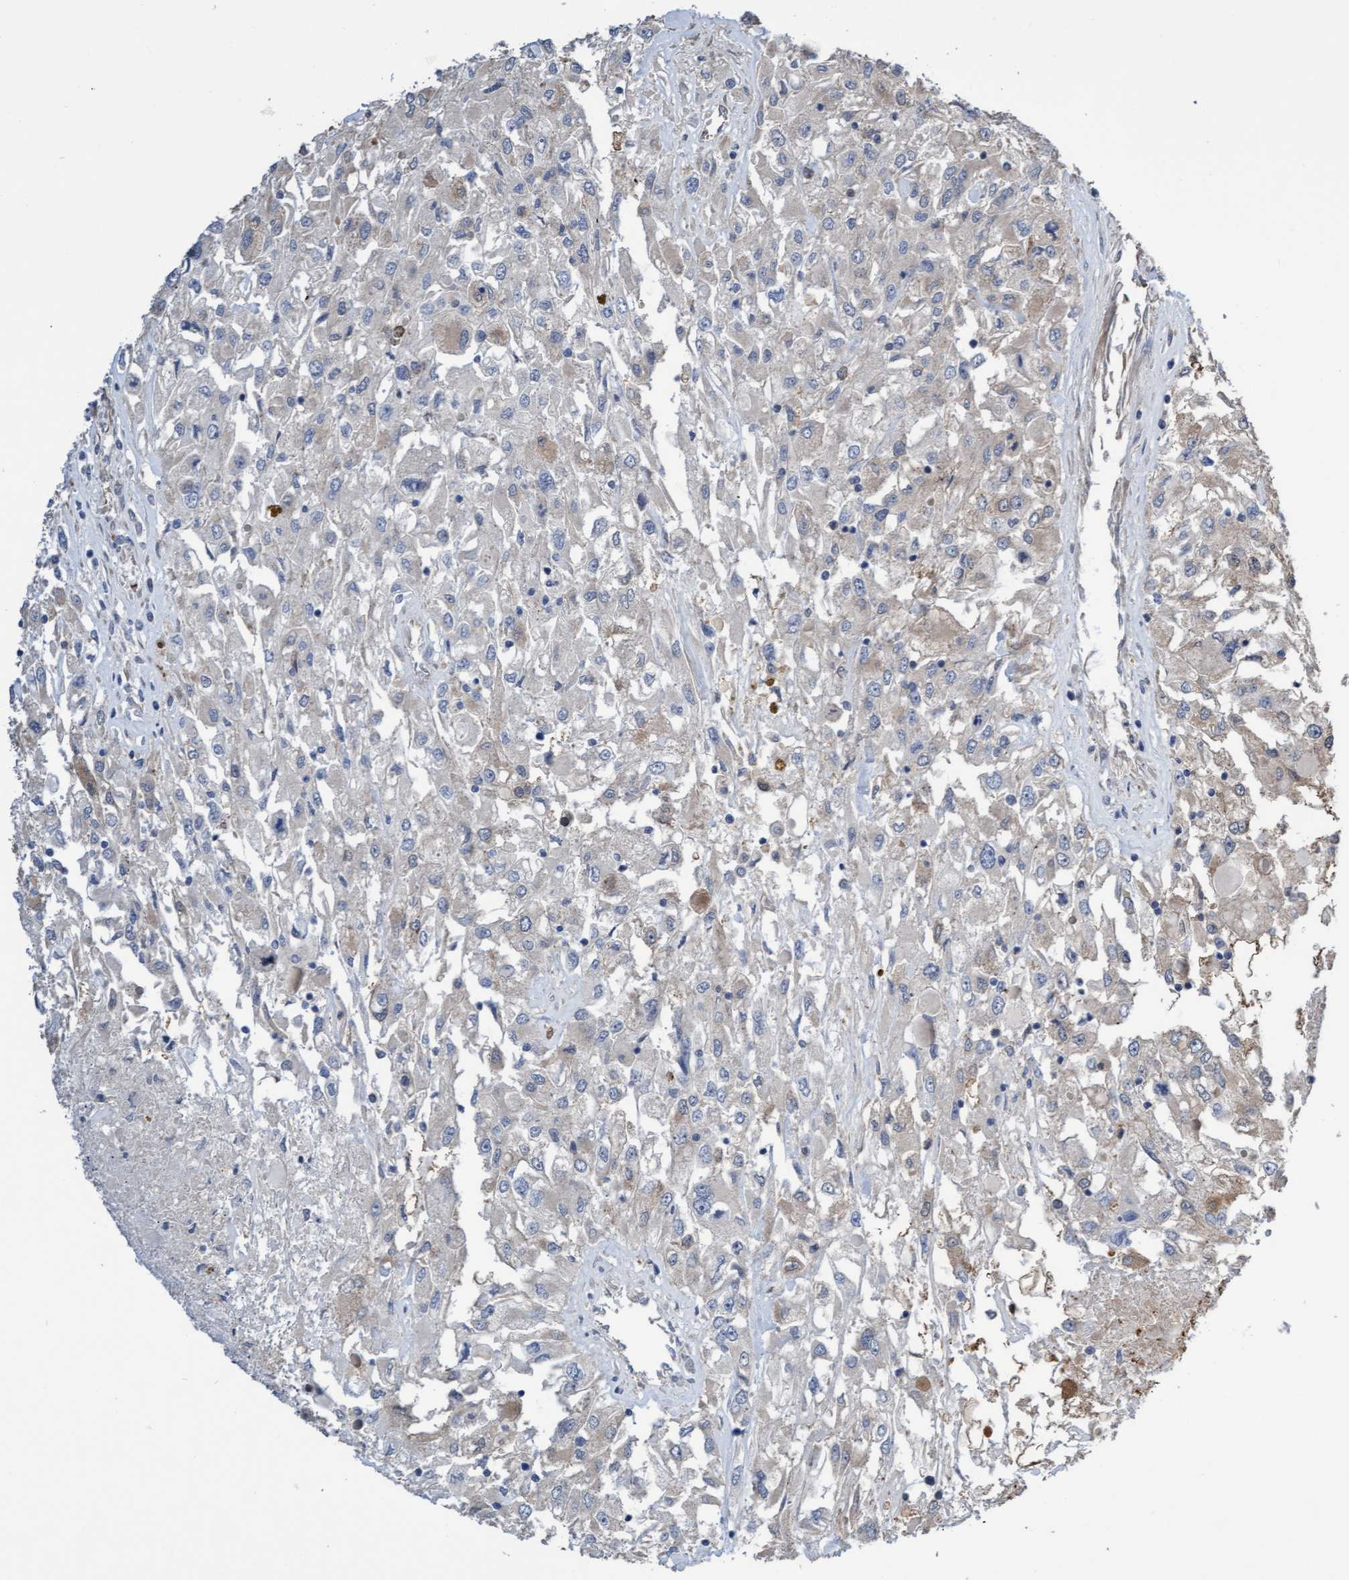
{"staining": {"intensity": "negative", "quantity": "none", "location": "none"}, "tissue": "renal cancer", "cell_type": "Tumor cells", "image_type": "cancer", "snomed": [{"axis": "morphology", "description": "Adenocarcinoma, NOS"}, {"axis": "topography", "description": "Kidney"}], "caption": "This is an immunohistochemistry photomicrograph of renal adenocarcinoma. There is no positivity in tumor cells.", "gene": "ITFG1", "patient": {"sex": "female", "age": 52}}